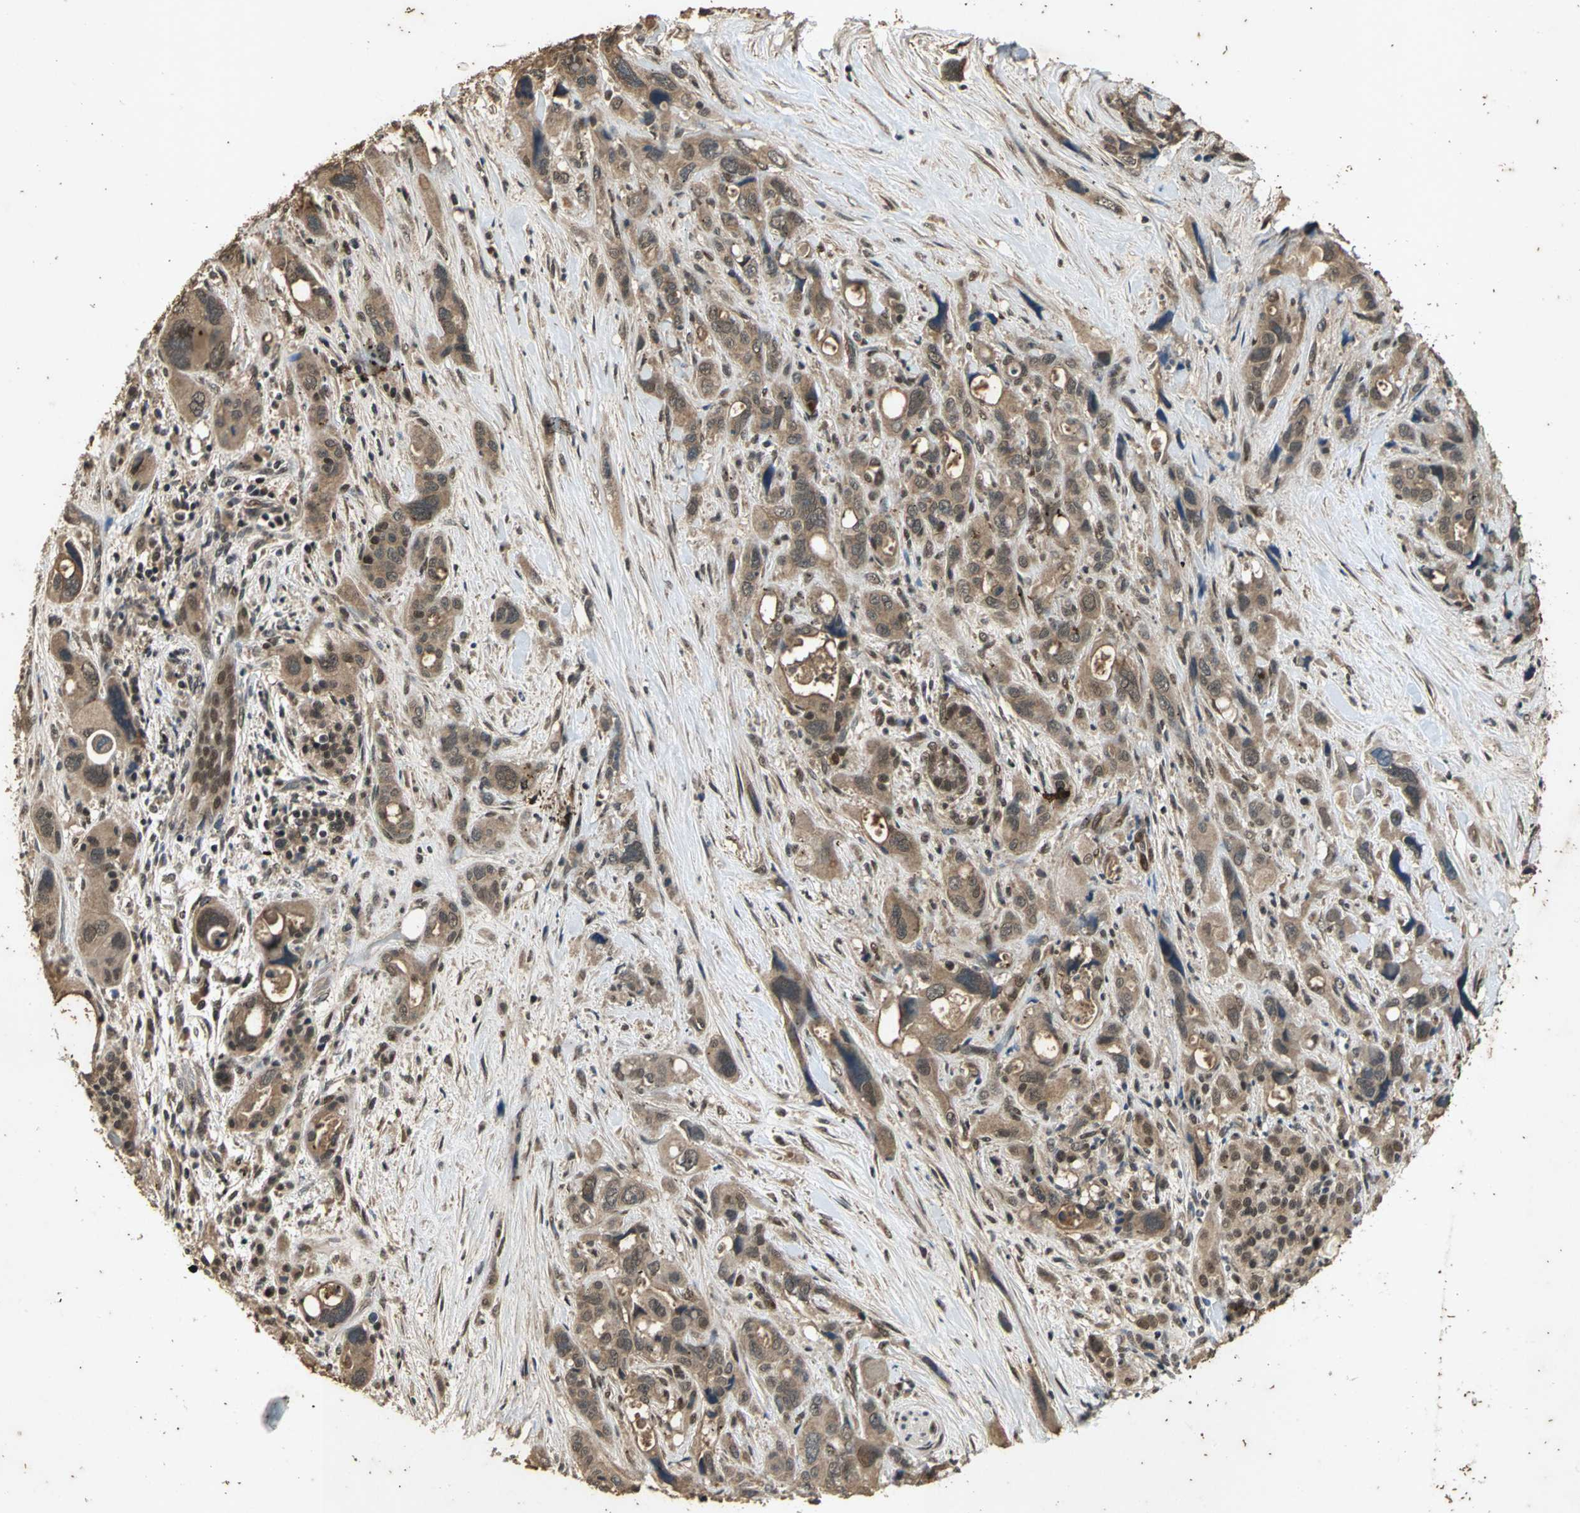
{"staining": {"intensity": "weak", "quantity": ">75%", "location": "cytoplasmic/membranous"}, "tissue": "pancreatic cancer", "cell_type": "Tumor cells", "image_type": "cancer", "snomed": [{"axis": "morphology", "description": "Adenocarcinoma, NOS"}, {"axis": "topography", "description": "Pancreas"}], "caption": "The histopathology image shows immunohistochemical staining of pancreatic cancer. There is weak cytoplasmic/membranous positivity is seen in approximately >75% of tumor cells.", "gene": "NOTCH3", "patient": {"sex": "male", "age": 46}}